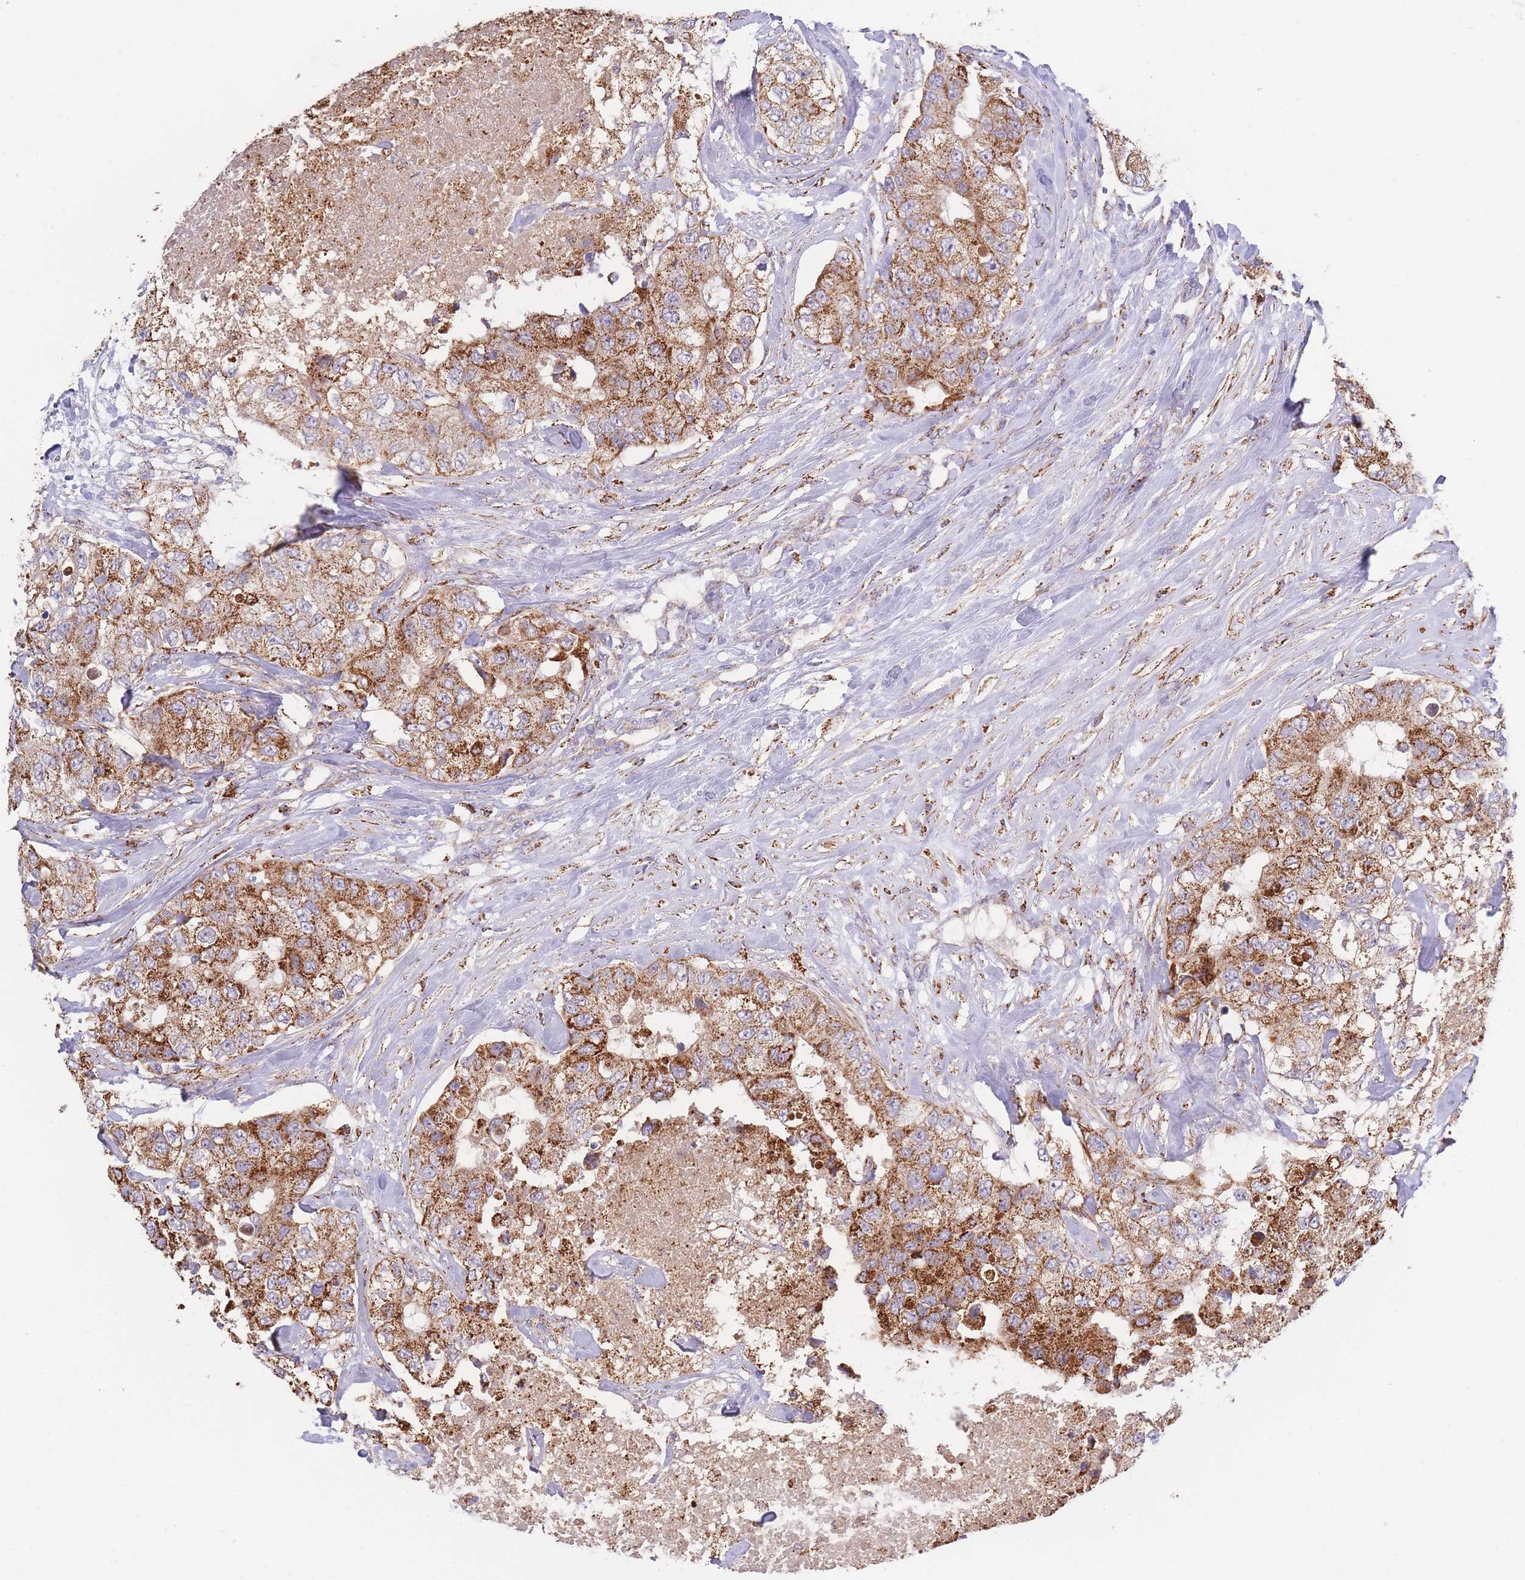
{"staining": {"intensity": "strong", "quantity": ">75%", "location": "cytoplasmic/membranous"}, "tissue": "breast cancer", "cell_type": "Tumor cells", "image_type": "cancer", "snomed": [{"axis": "morphology", "description": "Duct carcinoma"}, {"axis": "topography", "description": "Breast"}], "caption": "The photomicrograph reveals staining of breast cancer (infiltrating ductal carcinoma), revealing strong cytoplasmic/membranous protein expression (brown color) within tumor cells. The staining was performed using DAB (3,3'-diaminobenzidine), with brown indicating positive protein expression. Nuclei are stained blue with hematoxylin.", "gene": "MRPL17", "patient": {"sex": "female", "age": 62}}